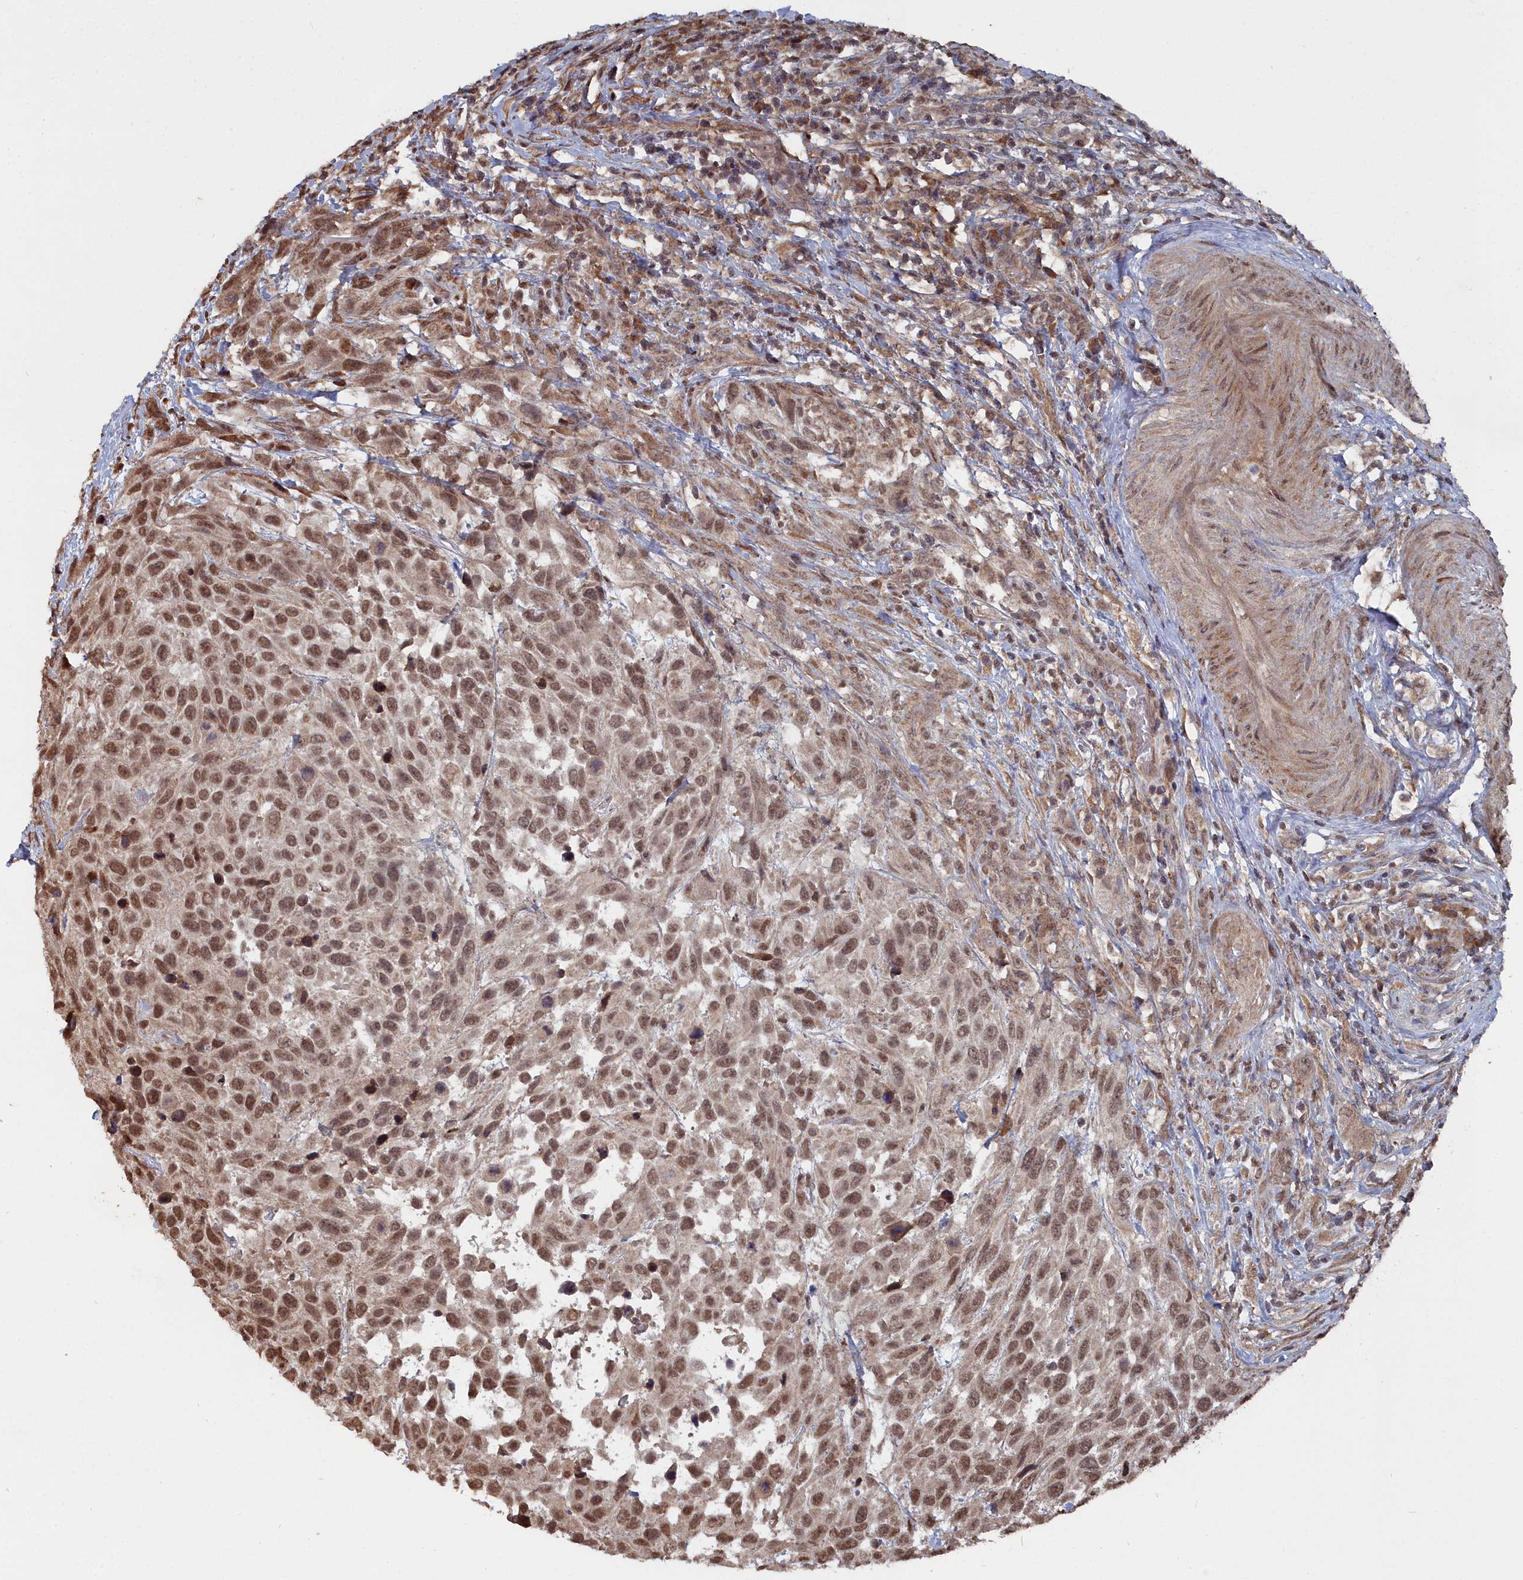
{"staining": {"intensity": "moderate", "quantity": ">75%", "location": "nuclear"}, "tissue": "urothelial cancer", "cell_type": "Tumor cells", "image_type": "cancer", "snomed": [{"axis": "morphology", "description": "Urothelial carcinoma, High grade"}, {"axis": "topography", "description": "Urinary bladder"}], "caption": "This is a histology image of IHC staining of urothelial cancer, which shows moderate staining in the nuclear of tumor cells.", "gene": "CCNP", "patient": {"sex": "female", "age": 70}}